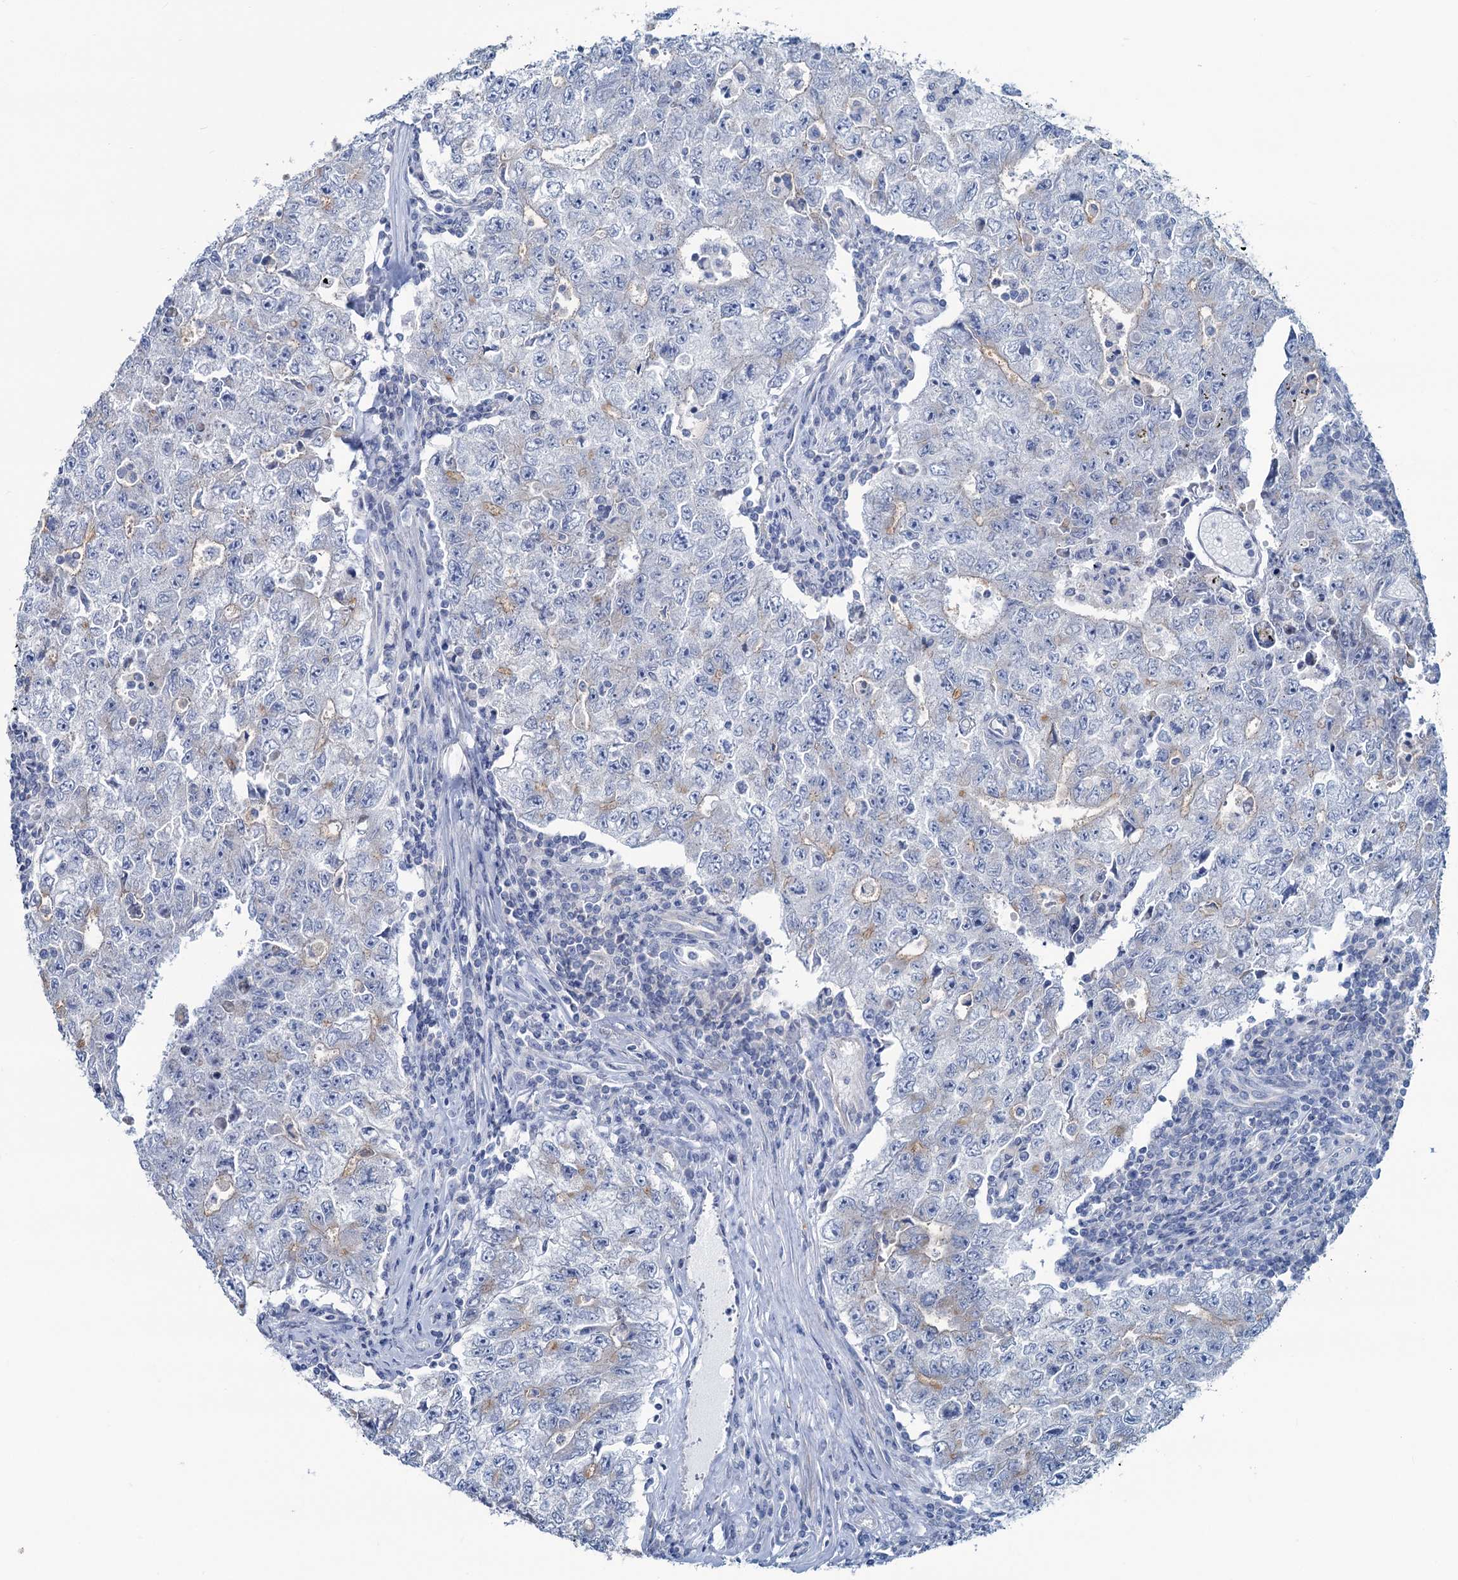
{"staining": {"intensity": "negative", "quantity": "none", "location": "none"}, "tissue": "testis cancer", "cell_type": "Tumor cells", "image_type": "cancer", "snomed": [{"axis": "morphology", "description": "Carcinoma, Embryonal, NOS"}, {"axis": "topography", "description": "Testis"}], "caption": "This is a image of IHC staining of embryonal carcinoma (testis), which shows no positivity in tumor cells. Brightfield microscopy of immunohistochemistry (IHC) stained with DAB (brown) and hematoxylin (blue), captured at high magnification.", "gene": "SLC1A3", "patient": {"sex": "male", "age": 17}}